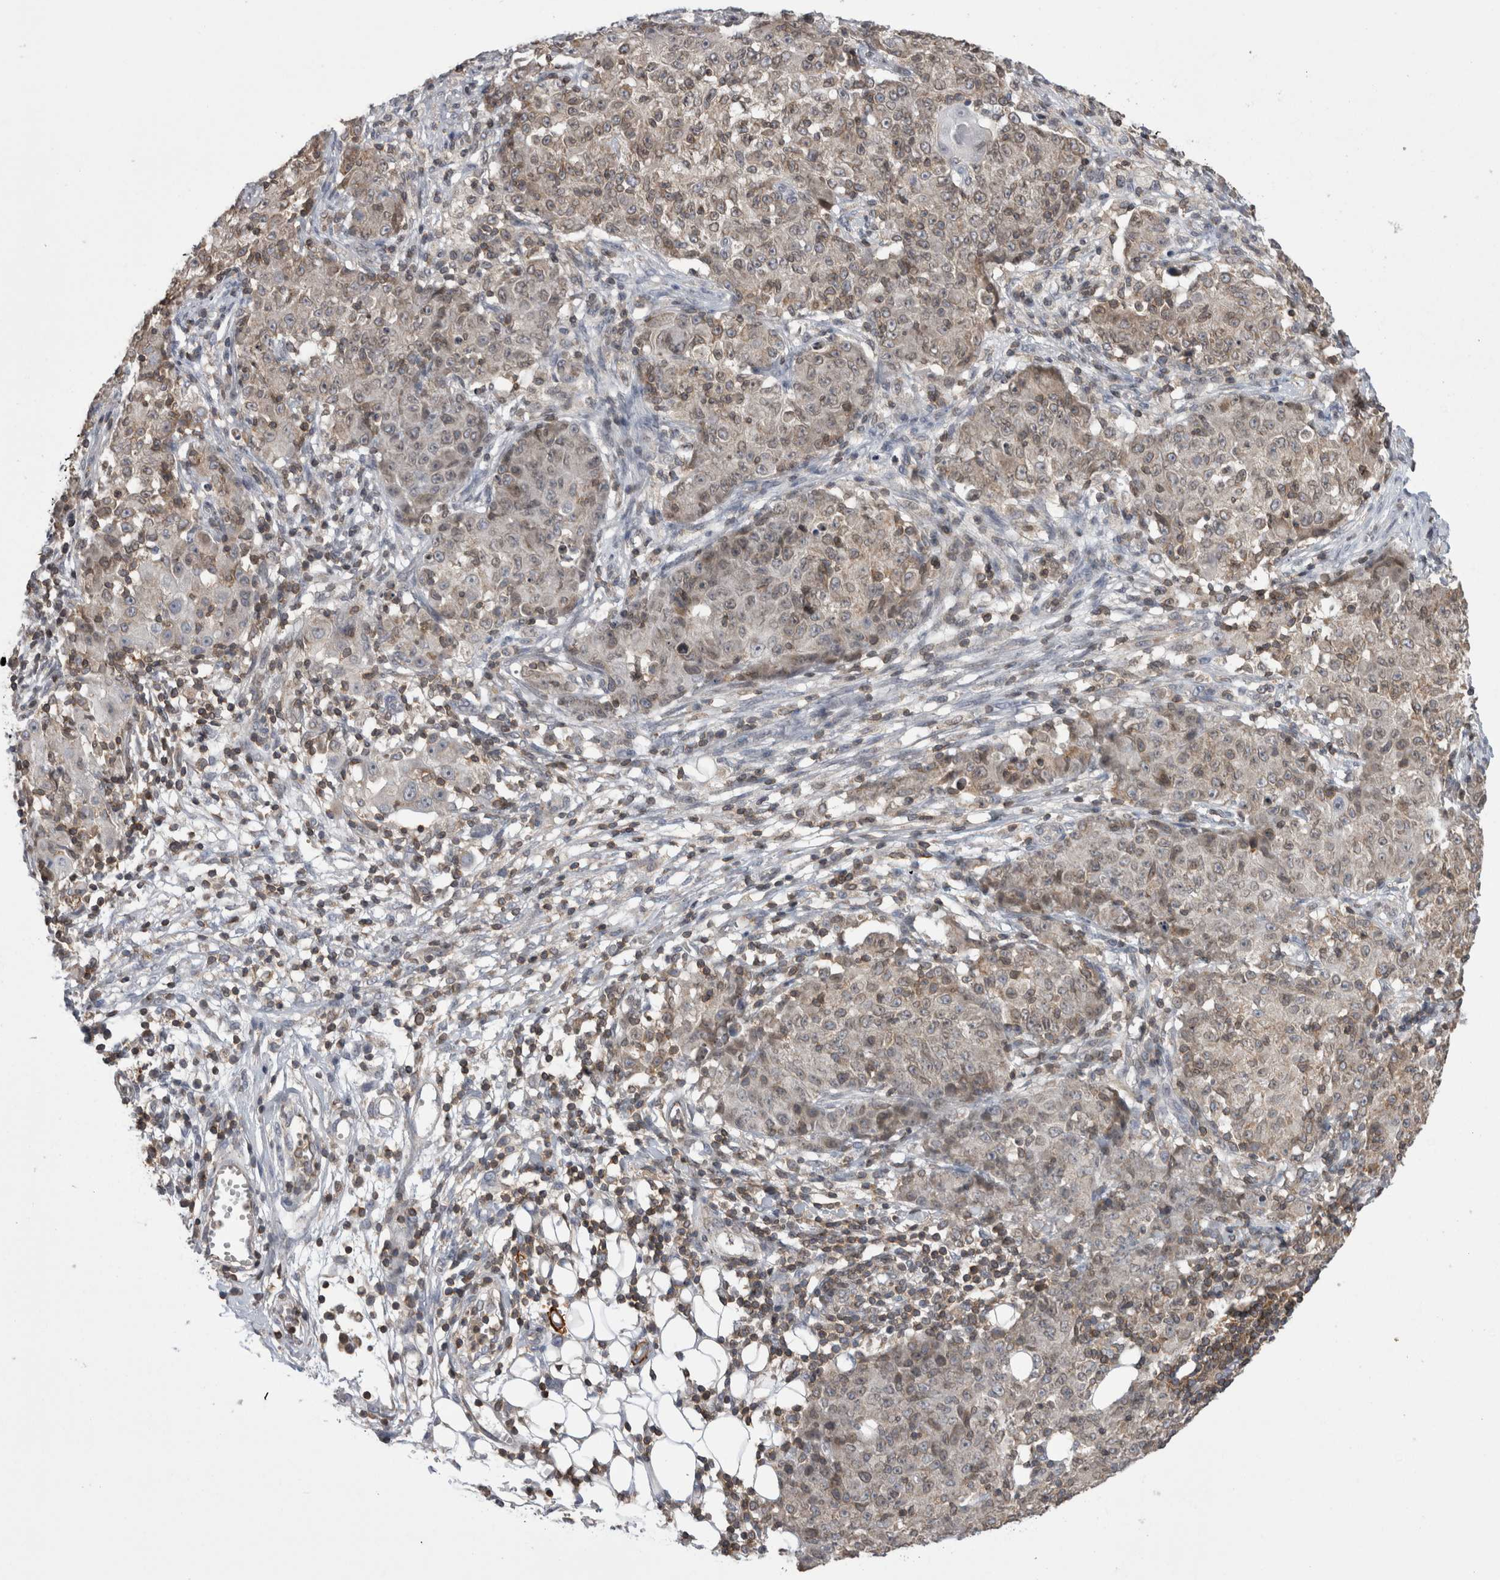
{"staining": {"intensity": "weak", "quantity": "<25%", "location": "cytoplasmic/membranous,nuclear"}, "tissue": "ovarian cancer", "cell_type": "Tumor cells", "image_type": "cancer", "snomed": [{"axis": "morphology", "description": "Carcinoma, endometroid"}, {"axis": "topography", "description": "Ovary"}], "caption": "Ovarian endometroid carcinoma stained for a protein using IHC exhibits no positivity tumor cells.", "gene": "DARS2", "patient": {"sex": "female", "age": 42}}